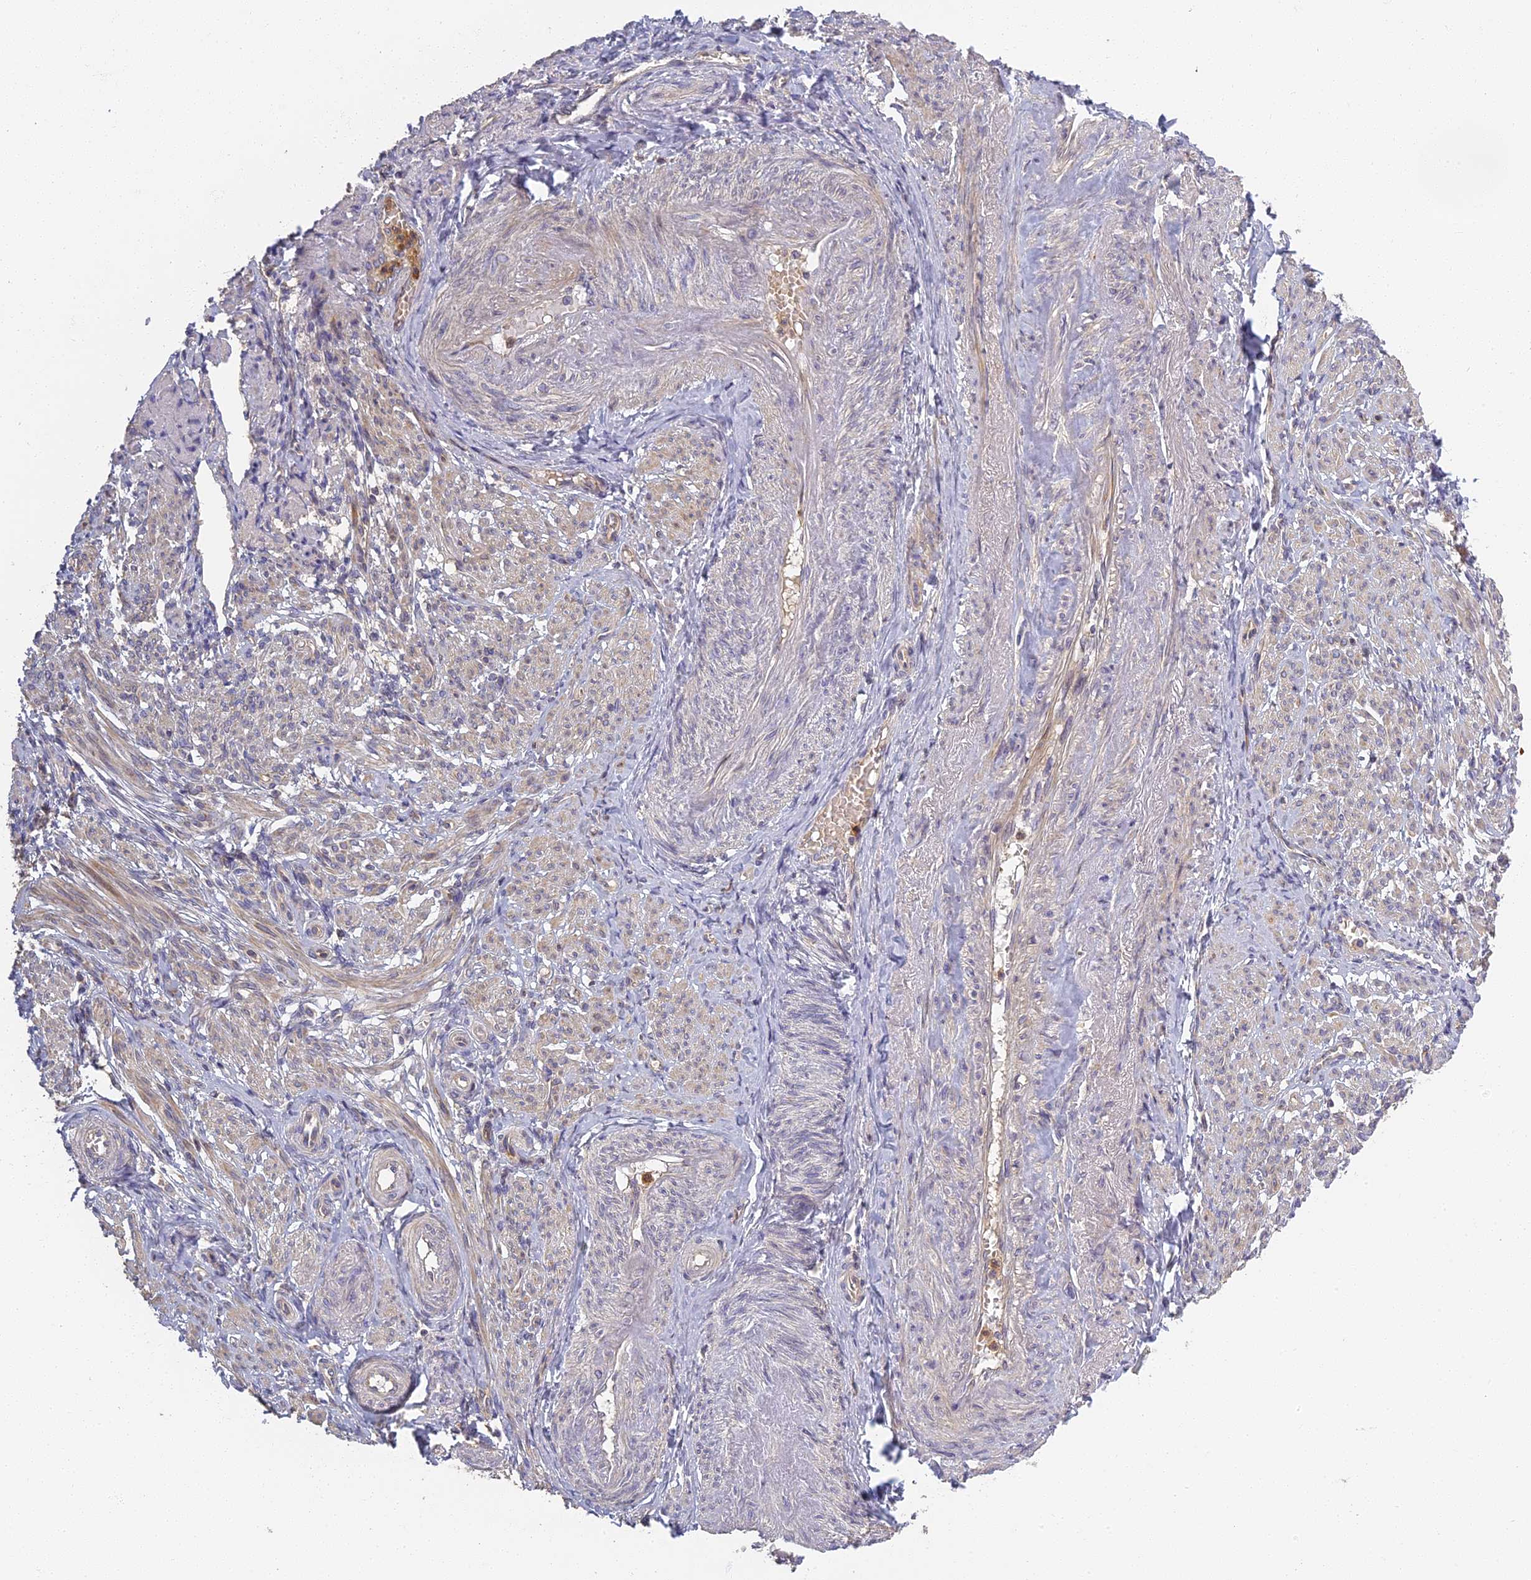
{"staining": {"intensity": "moderate", "quantity": "25%-75%", "location": "cytoplasmic/membranous"}, "tissue": "smooth muscle", "cell_type": "Smooth muscle cells", "image_type": "normal", "snomed": [{"axis": "morphology", "description": "Normal tissue, NOS"}, {"axis": "topography", "description": "Smooth muscle"}], "caption": "The immunohistochemical stain labels moderate cytoplasmic/membranous staining in smooth muscle cells of unremarkable smooth muscle.", "gene": "AP4E1", "patient": {"sex": "female", "age": 39}}